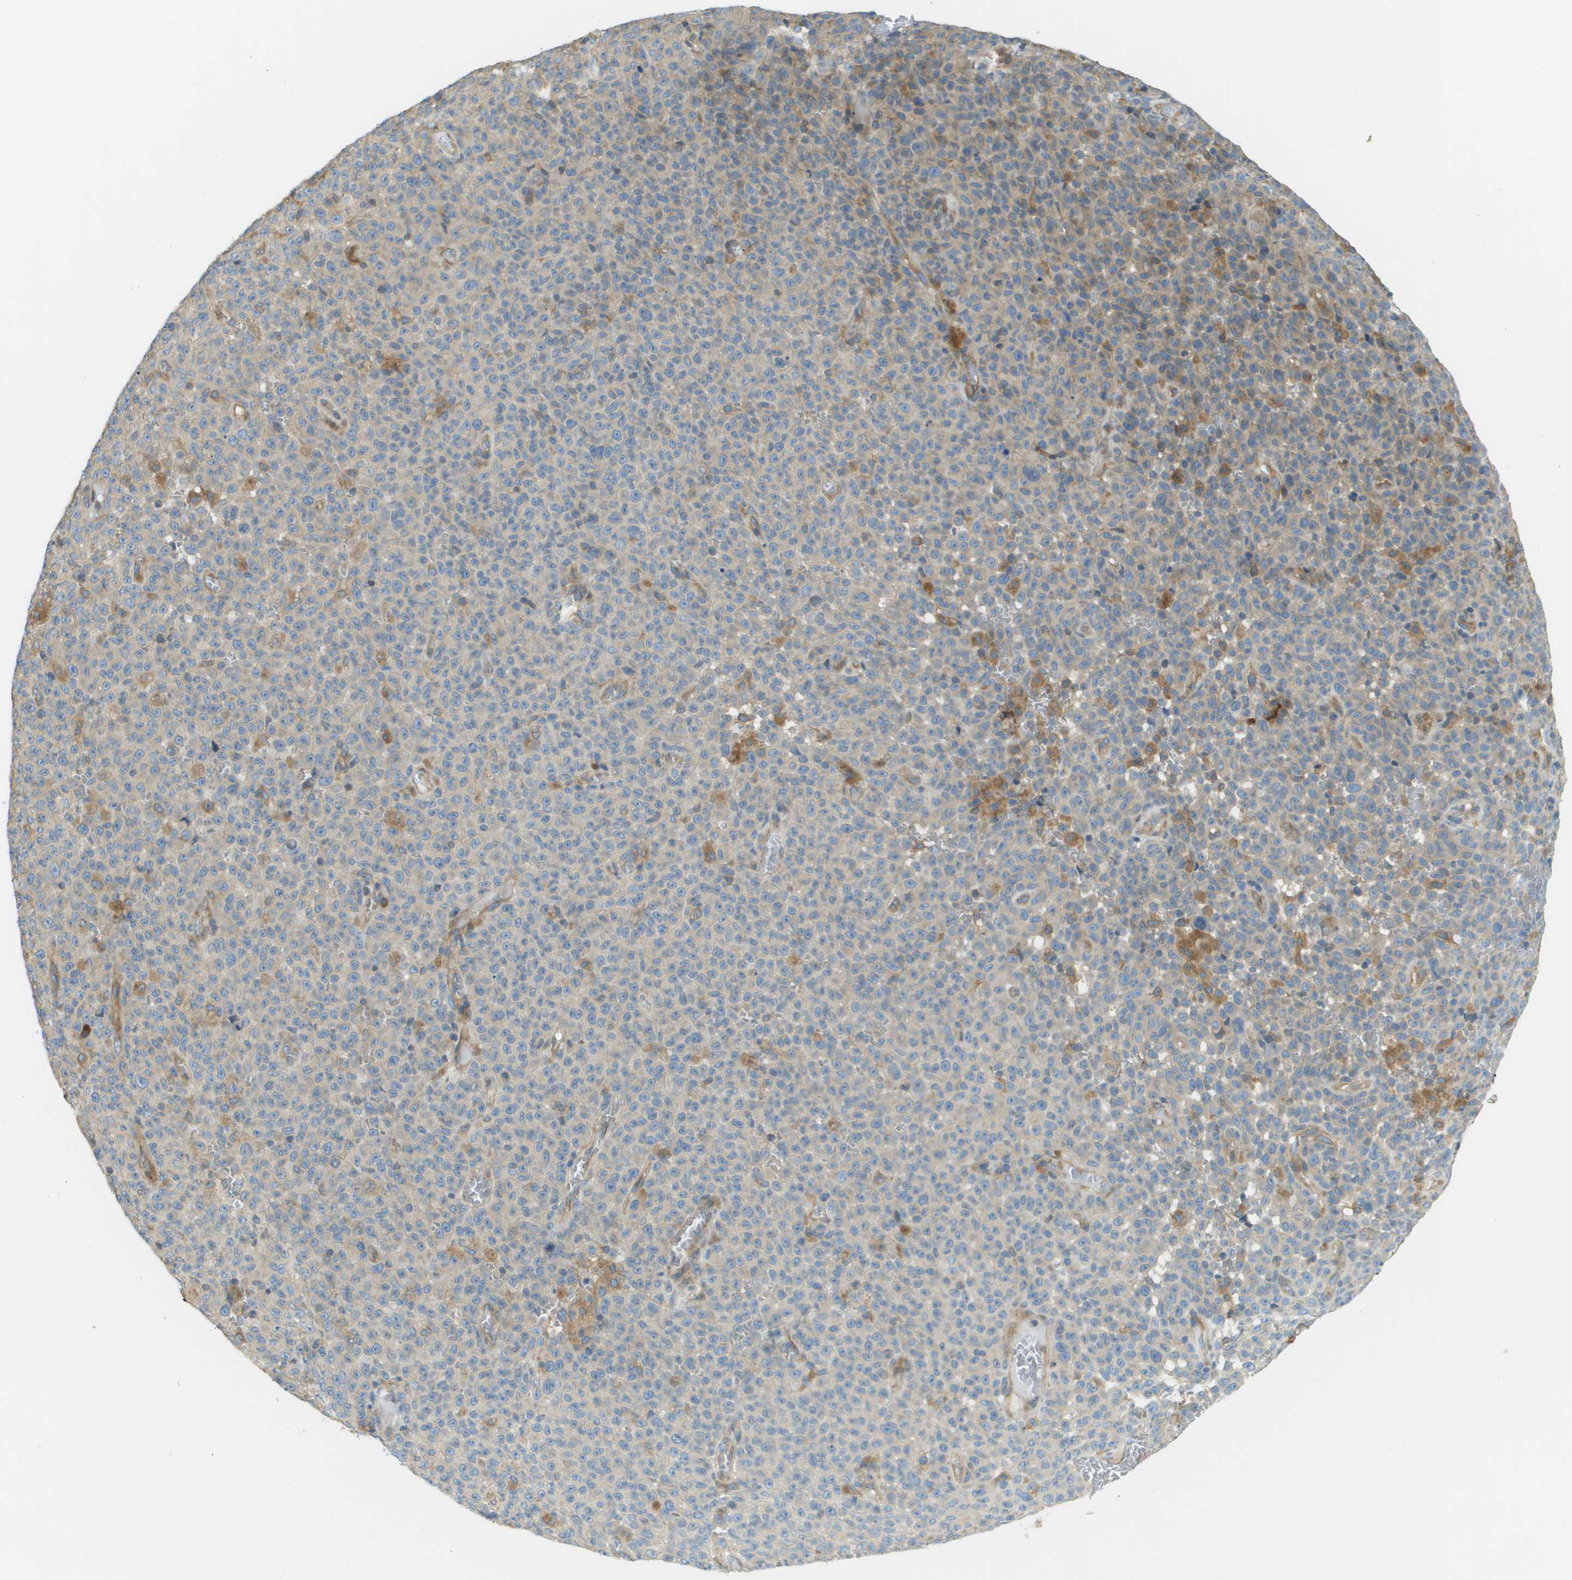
{"staining": {"intensity": "negative", "quantity": "none", "location": "none"}, "tissue": "melanoma", "cell_type": "Tumor cells", "image_type": "cancer", "snomed": [{"axis": "morphology", "description": "Malignant melanoma, NOS"}, {"axis": "topography", "description": "Skin"}], "caption": "Immunohistochemical staining of human melanoma exhibits no significant positivity in tumor cells.", "gene": "DNAJB11", "patient": {"sex": "female", "age": 82}}